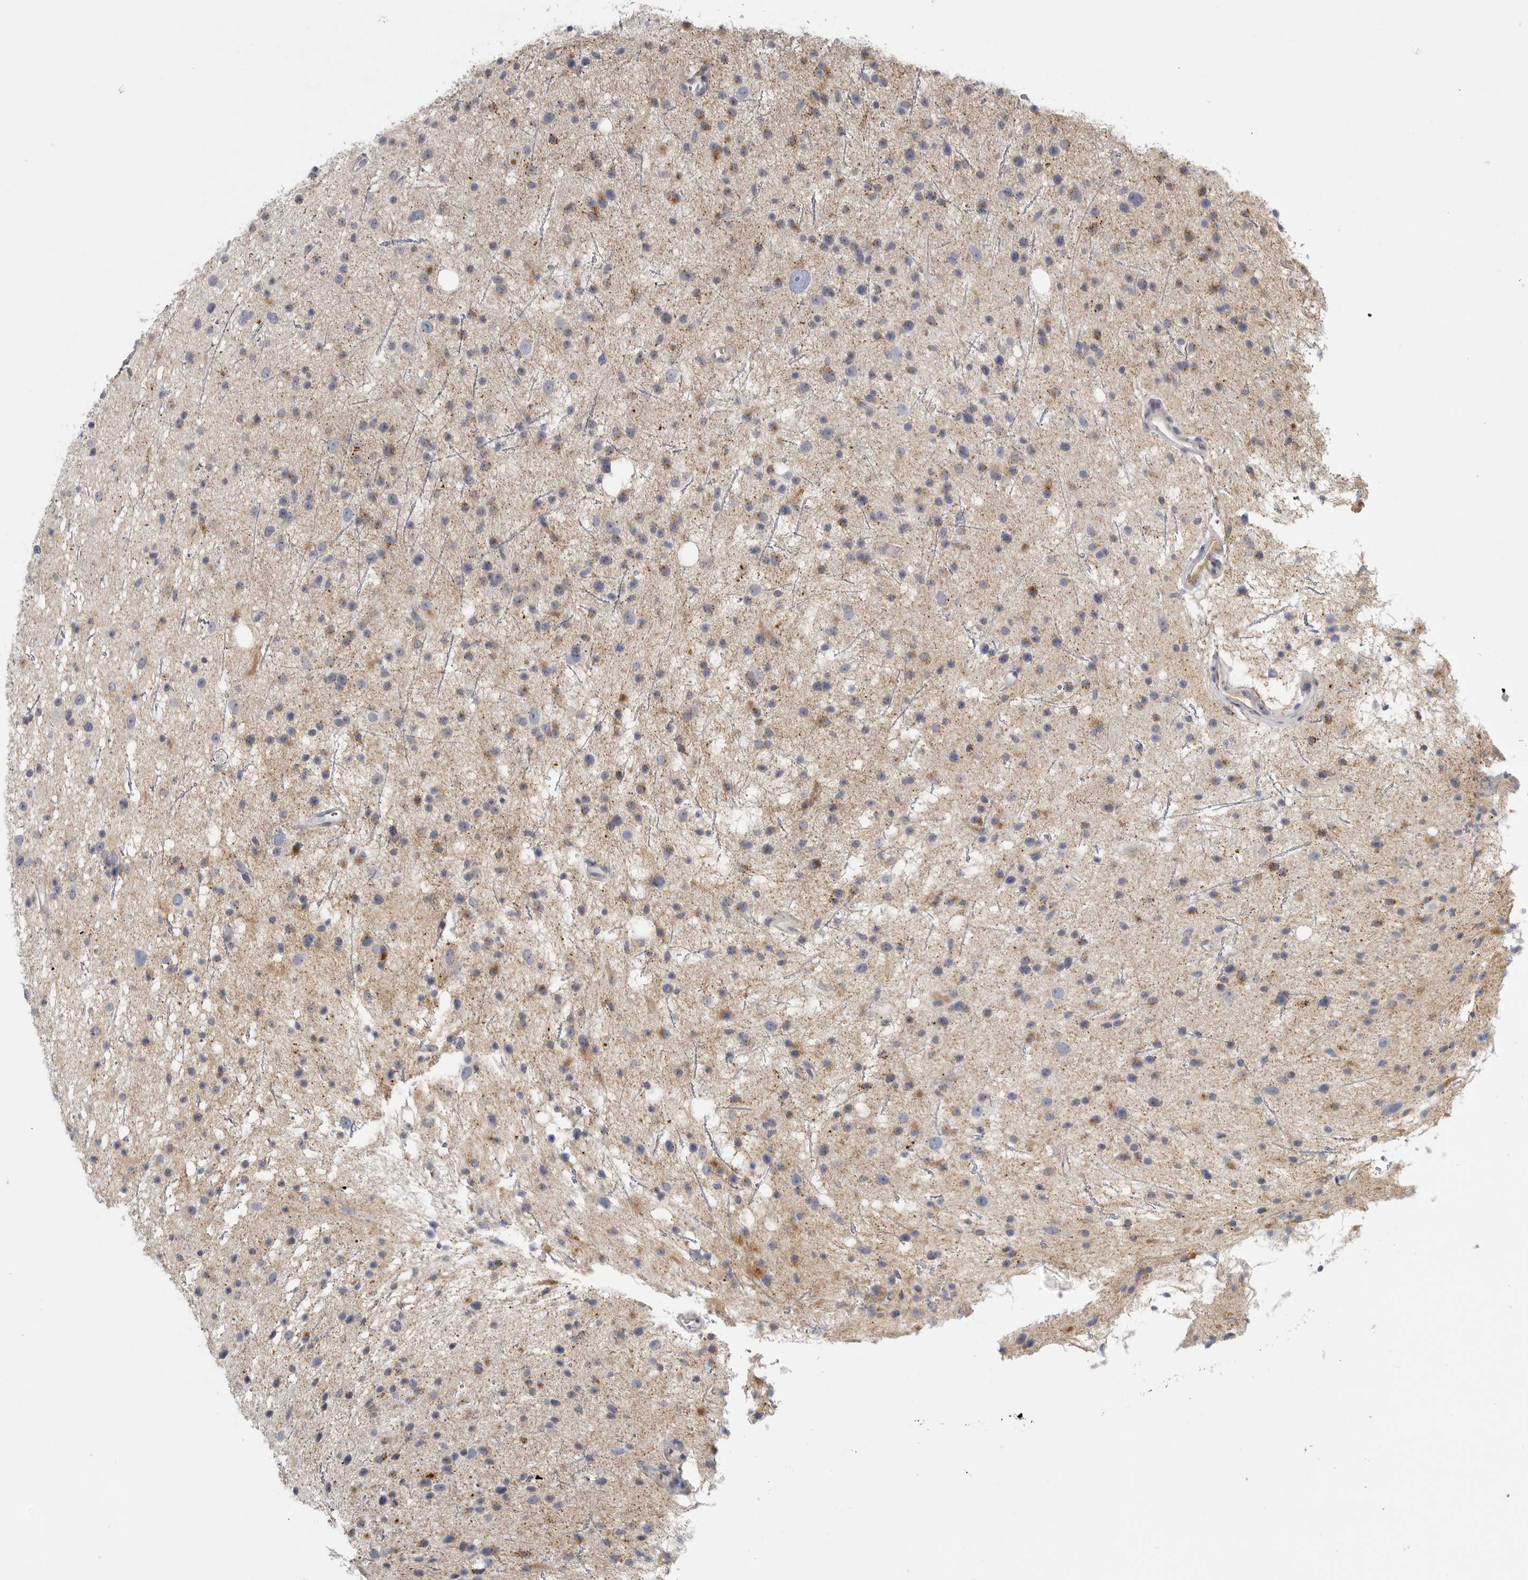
{"staining": {"intensity": "moderate", "quantity": "25%-75%", "location": "cytoplasmic/membranous"}, "tissue": "glioma", "cell_type": "Tumor cells", "image_type": "cancer", "snomed": [{"axis": "morphology", "description": "Glioma, malignant, Low grade"}, {"axis": "topography", "description": "Cerebral cortex"}], "caption": "This is an image of immunohistochemistry staining of malignant glioma (low-grade), which shows moderate expression in the cytoplasmic/membranous of tumor cells.", "gene": "SDC3", "patient": {"sex": "female", "age": 39}}